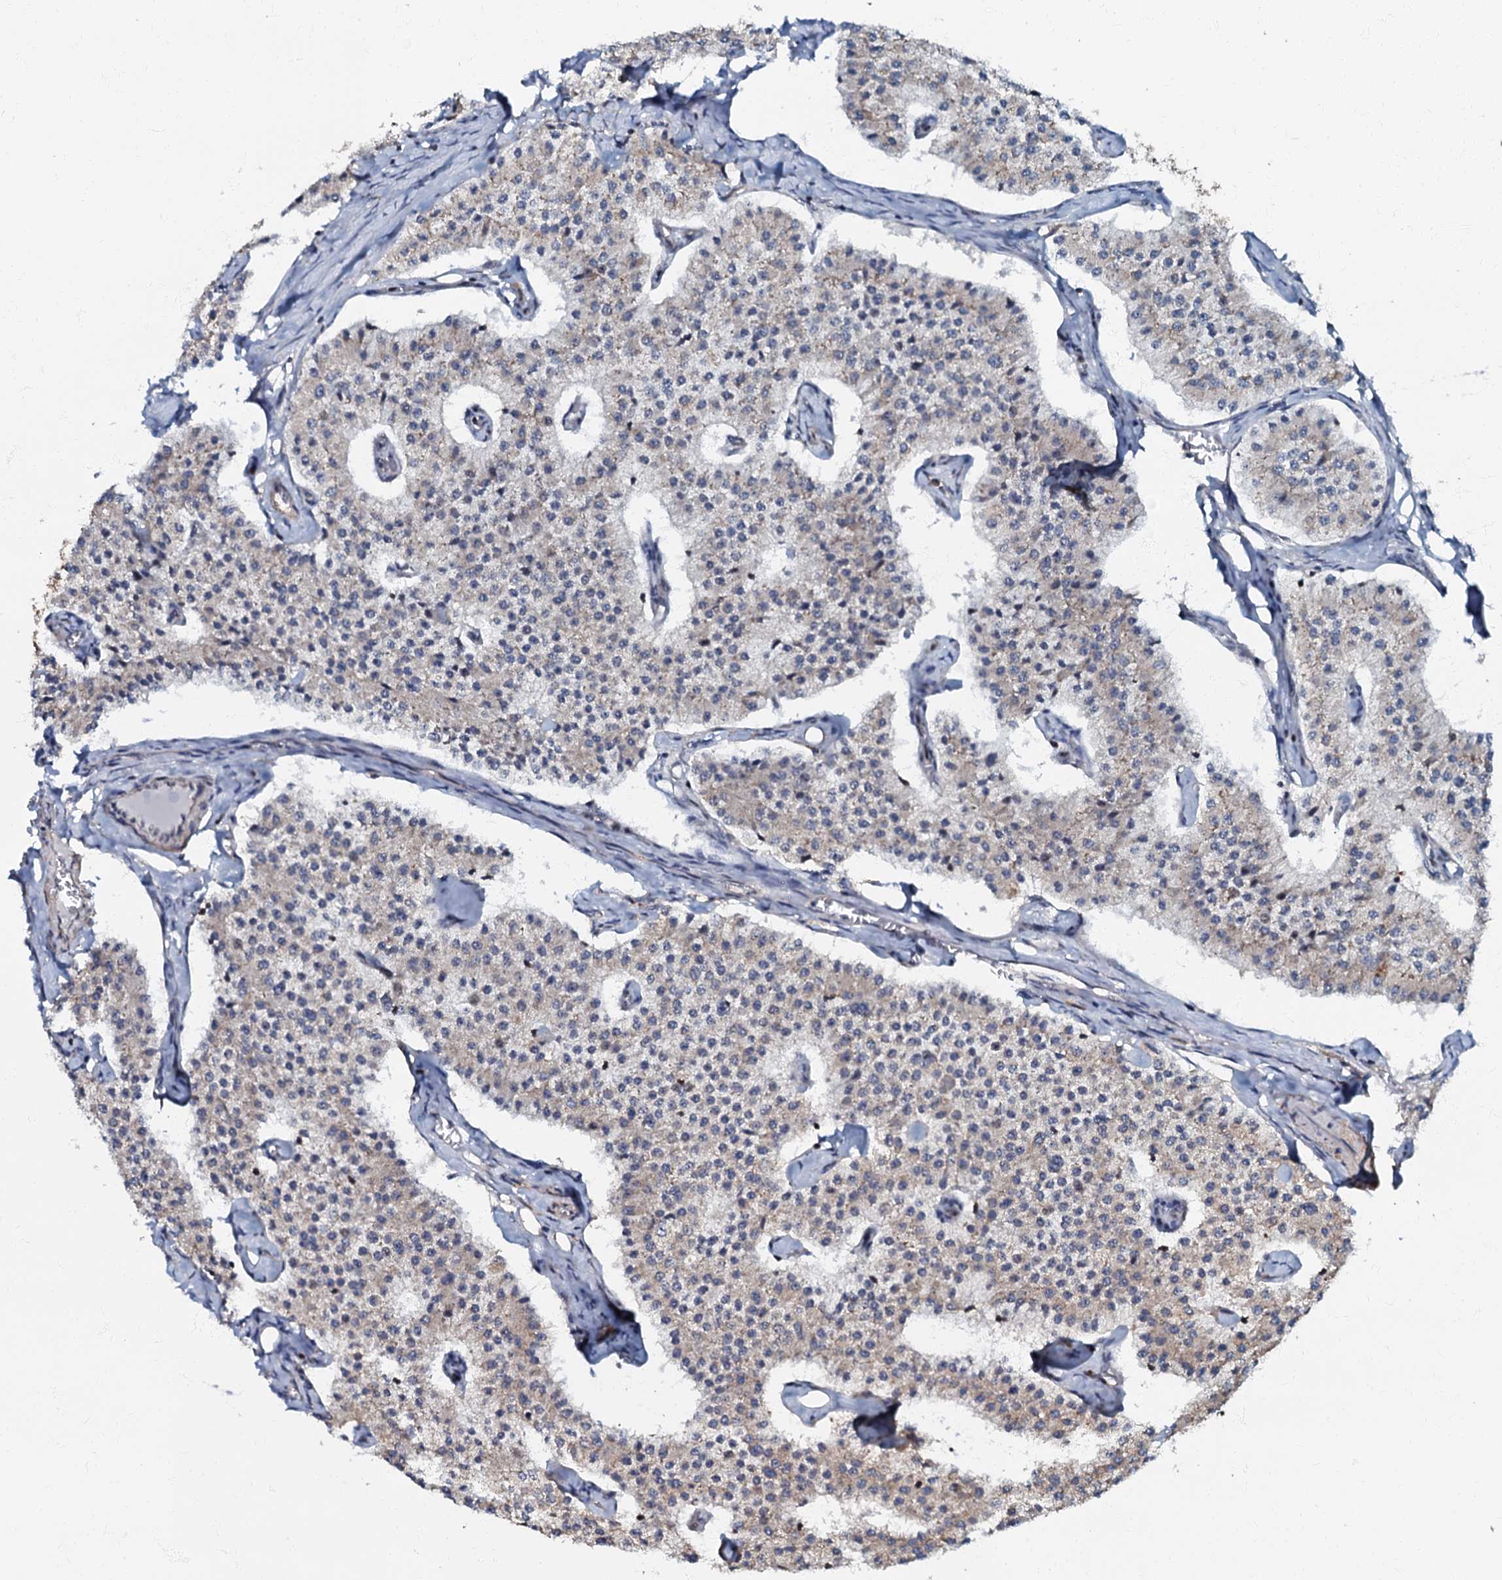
{"staining": {"intensity": "weak", "quantity": "<25%", "location": "cytoplasmic/membranous"}, "tissue": "carcinoid", "cell_type": "Tumor cells", "image_type": "cancer", "snomed": [{"axis": "morphology", "description": "Carcinoid, malignant, NOS"}, {"axis": "topography", "description": "Colon"}], "caption": "Tumor cells are negative for brown protein staining in carcinoid (malignant). The staining was performed using DAB (3,3'-diaminobenzidine) to visualize the protein expression in brown, while the nuclei were stained in blue with hematoxylin (Magnification: 20x).", "gene": "OSBP", "patient": {"sex": "female", "age": 52}}